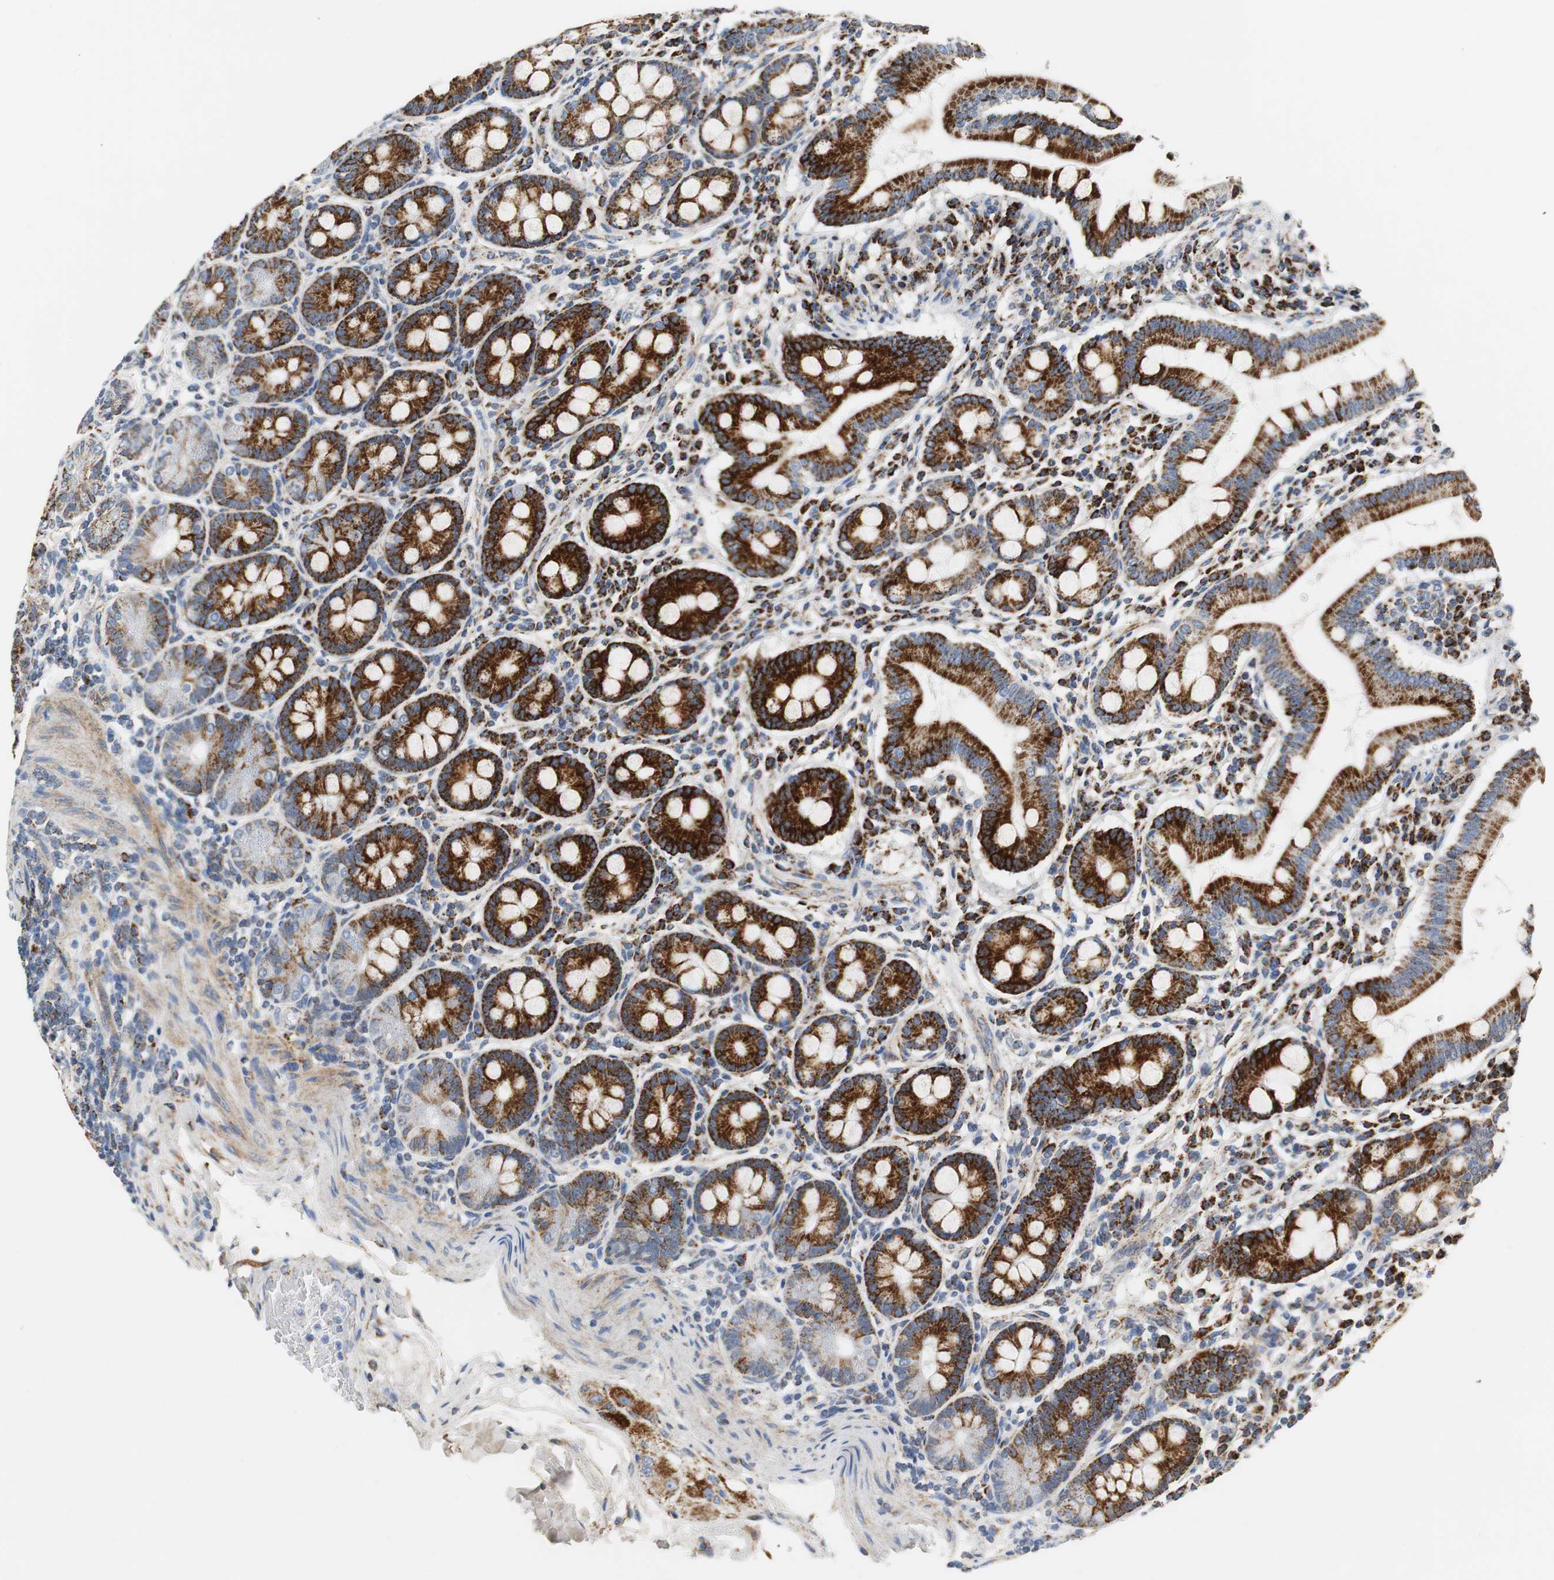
{"staining": {"intensity": "strong", "quantity": ">75%", "location": "cytoplasmic/membranous"}, "tissue": "duodenum", "cell_type": "Glandular cells", "image_type": "normal", "snomed": [{"axis": "morphology", "description": "Normal tissue, NOS"}, {"axis": "topography", "description": "Duodenum"}], "caption": "A histopathology image showing strong cytoplasmic/membranous positivity in about >75% of glandular cells in benign duodenum, as visualized by brown immunohistochemical staining.", "gene": "C1QTNF7", "patient": {"sex": "male", "age": 50}}